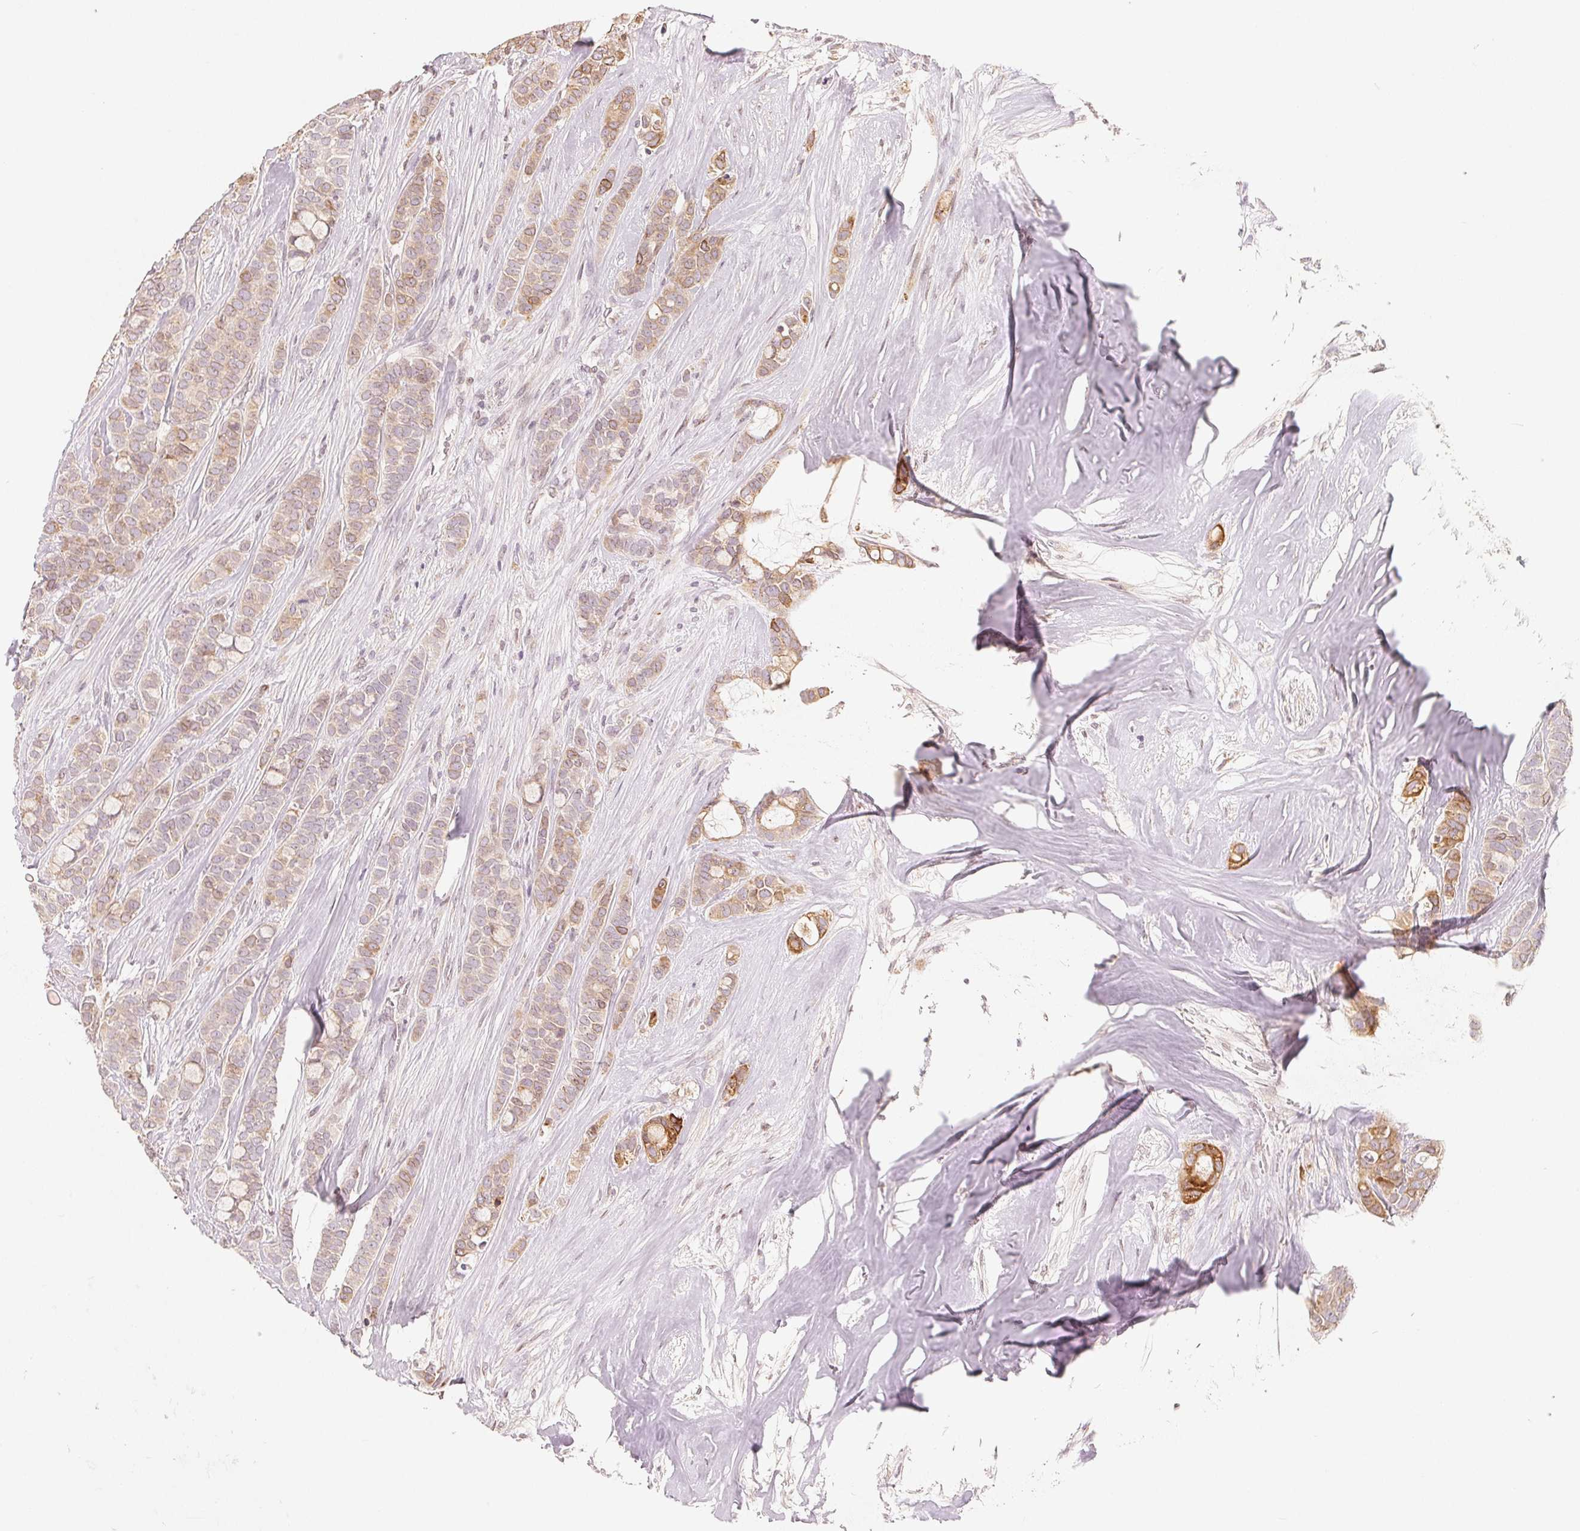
{"staining": {"intensity": "moderate", "quantity": "<25%", "location": "cytoplasmic/membranous"}, "tissue": "breast cancer", "cell_type": "Tumor cells", "image_type": "cancer", "snomed": [{"axis": "morphology", "description": "Duct carcinoma"}, {"axis": "topography", "description": "Breast"}], "caption": "This is a photomicrograph of immunohistochemistry staining of breast cancer (infiltrating ductal carcinoma), which shows moderate expression in the cytoplasmic/membranous of tumor cells.", "gene": "TMSB15B", "patient": {"sex": "female", "age": 84}}